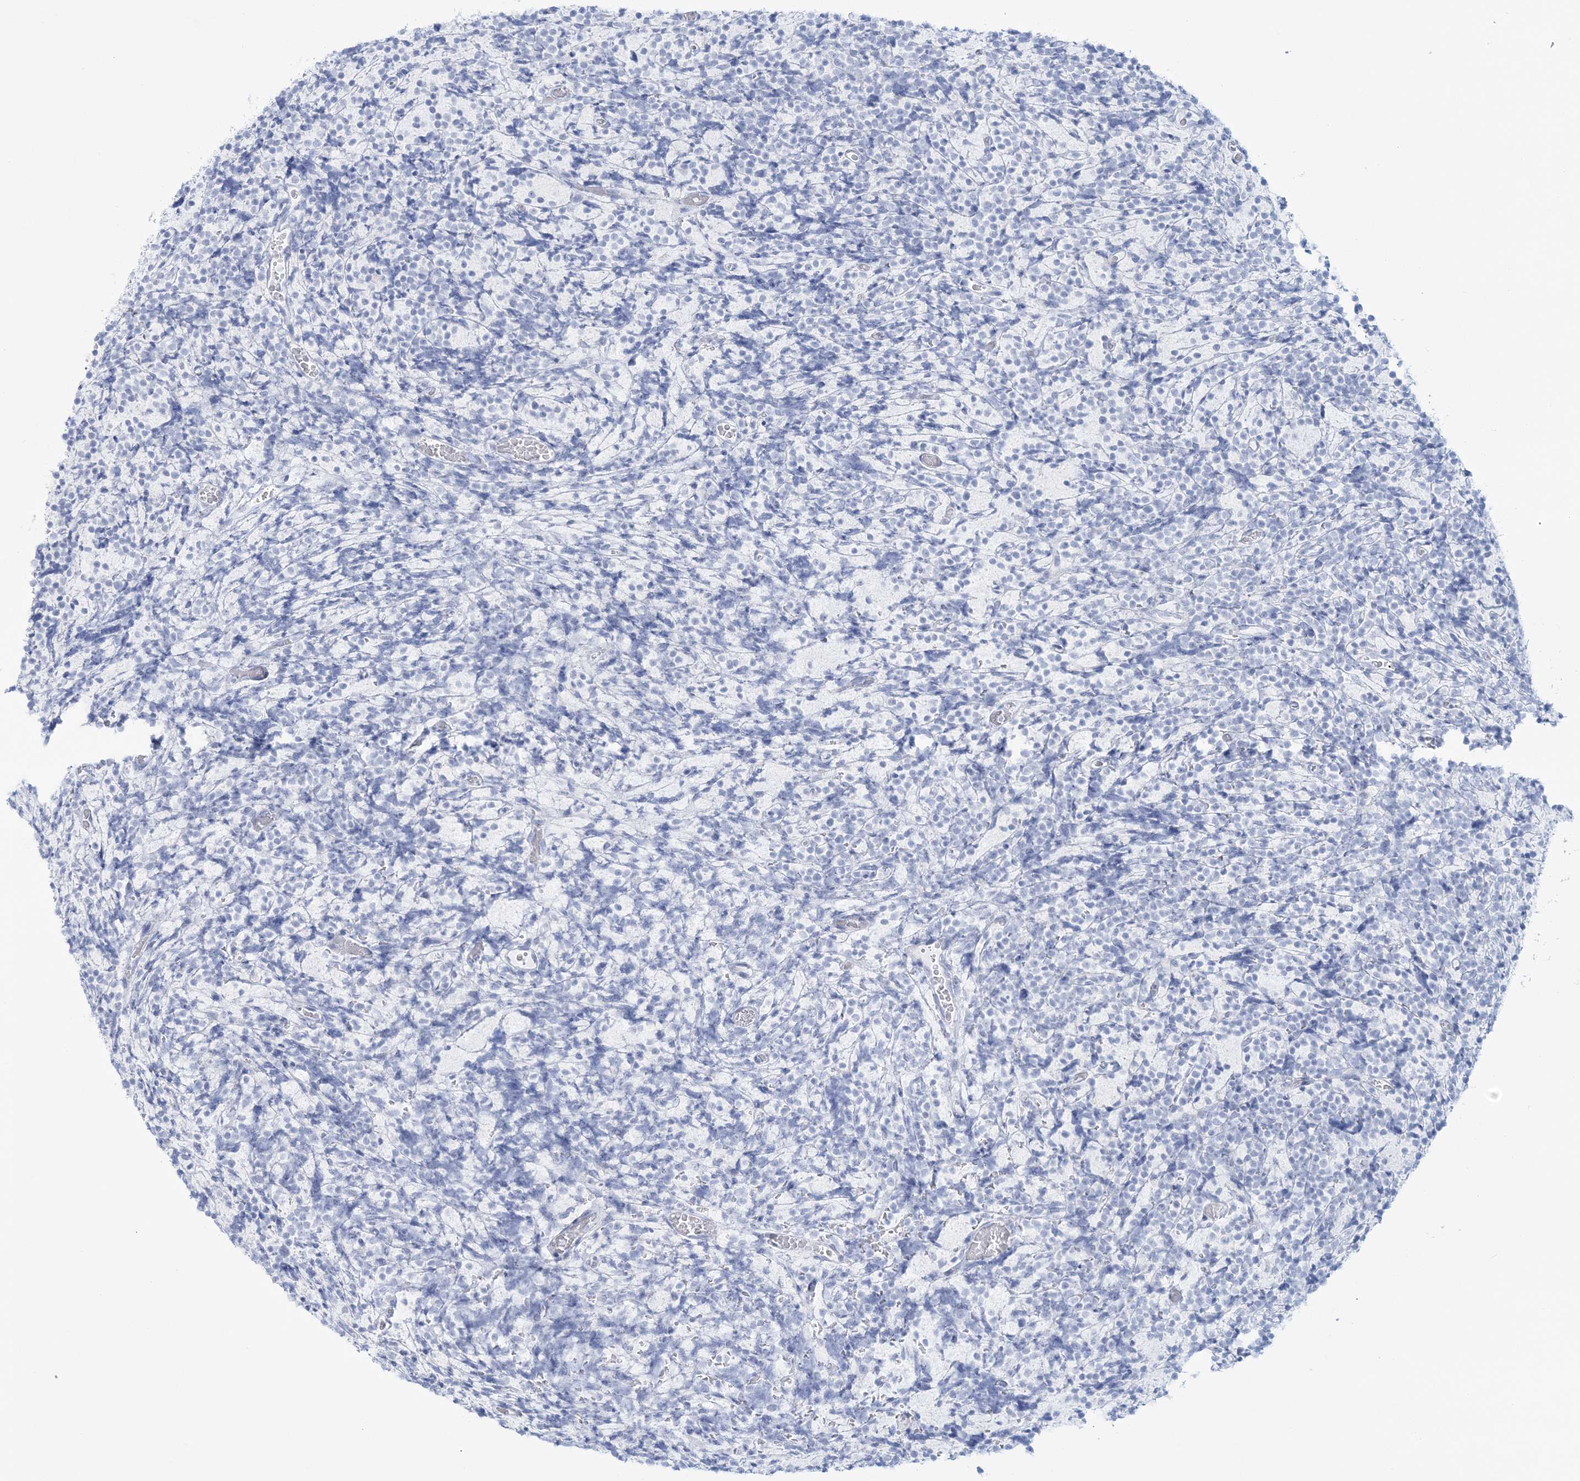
{"staining": {"intensity": "negative", "quantity": "none", "location": "none"}, "tissue": "glioma", "cell_type": "Tumor cells", "image_type": "cancer", "snomed": [{"axis": "morphology", "description": "Glioma, malignant, Low grade"}, {"axis": "topography", "description": "Brain"}], "caption": "Low-grade glioma (malignant) stained for a protein using immunohistochemistry (IHC) displays no positivity tumor cells.", "gene": "ADGB", "patient": {"sex": "female", "age": 1}}